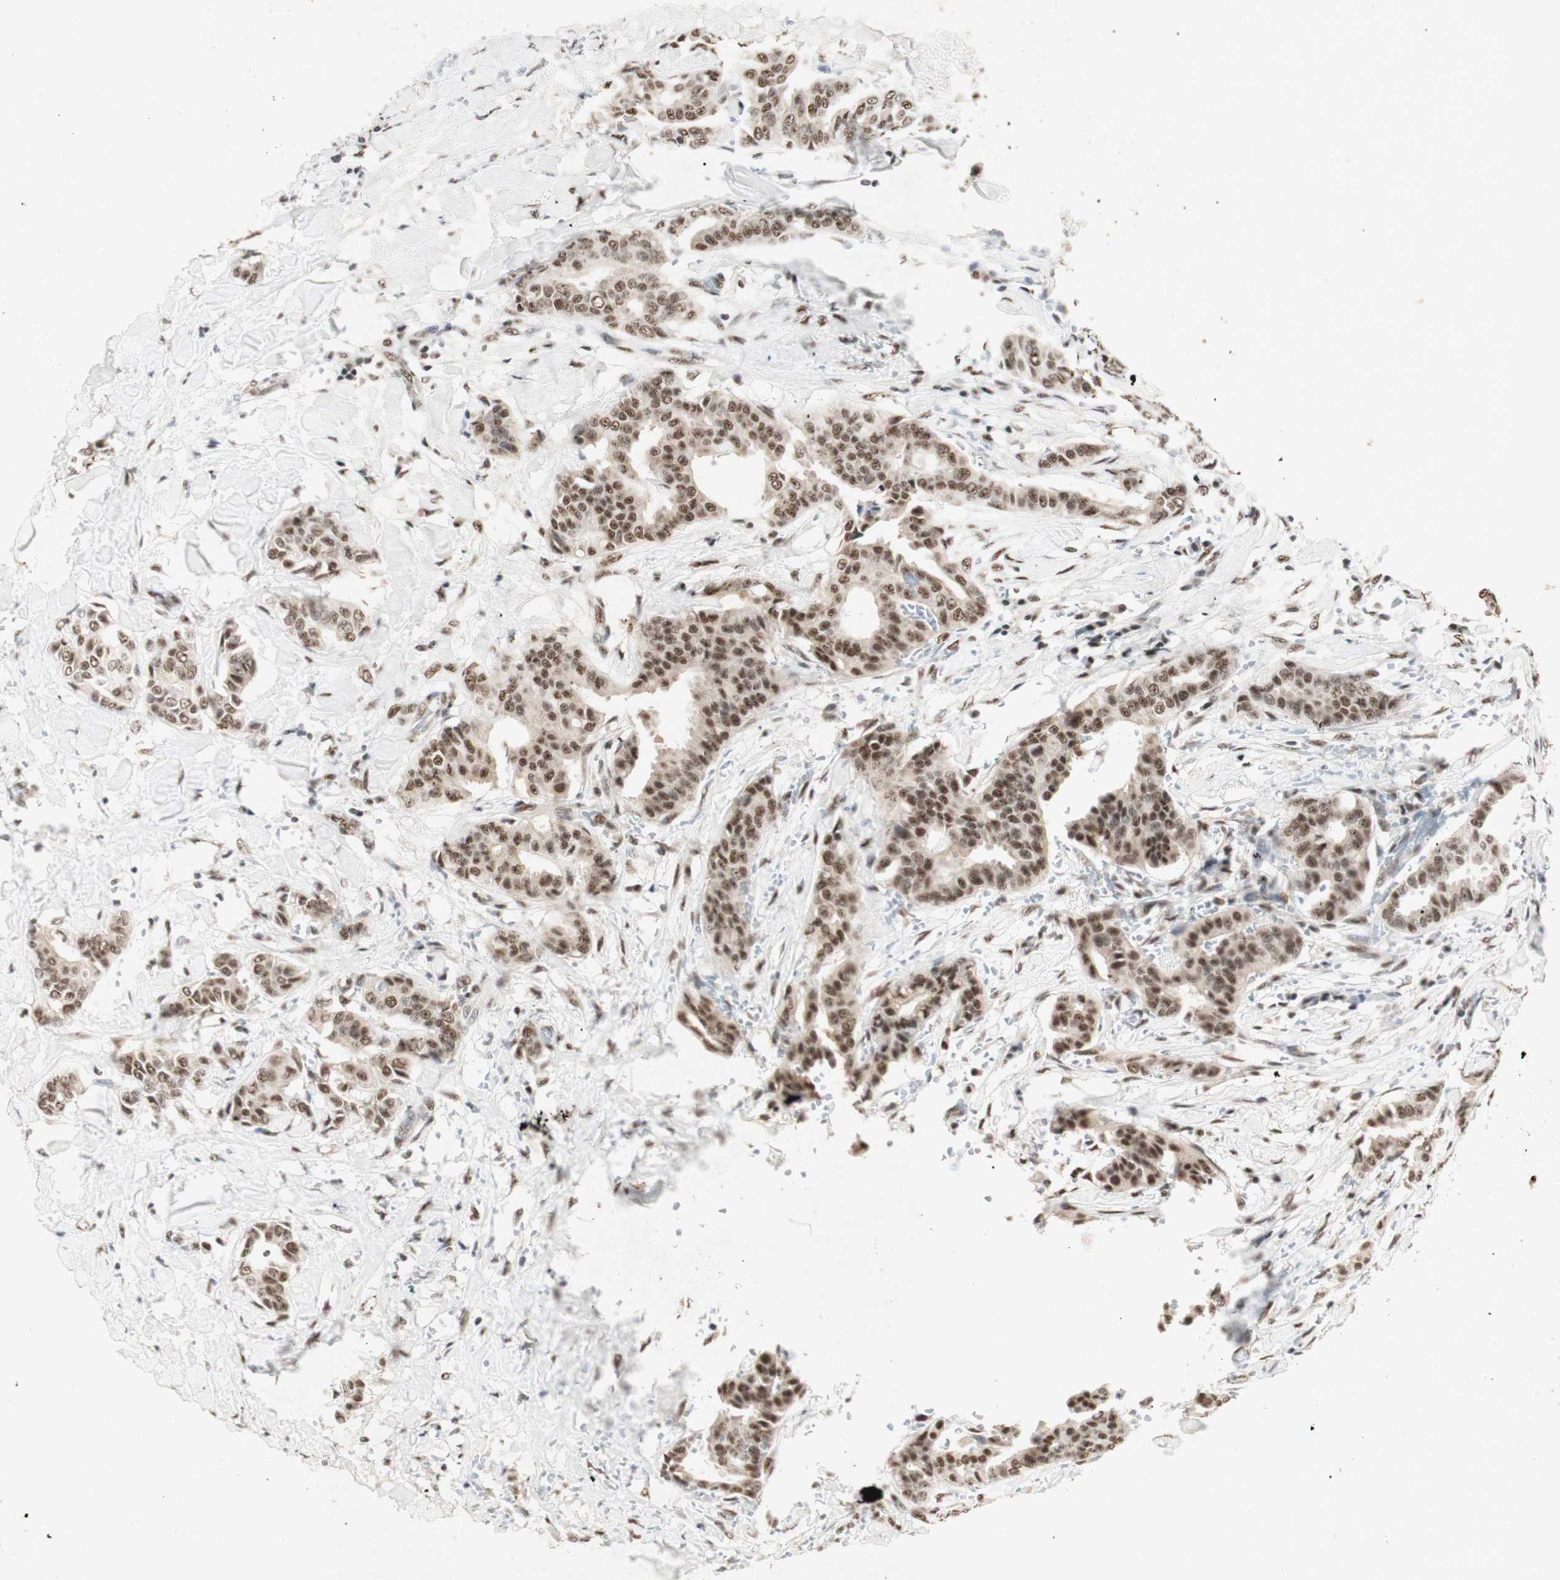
{"staining": {"intensity": "moderate", "quantity": ">75%", "location": "nuclear"}, "tissue": "head and neck cancer", "cell_type": "Tumor cells", "image_type": "cancer", "snomed": [{"axis": "morphology", "description": "Adenocarcinoma, NOS"}, {"axis": "topography", "description": "Salivary gland"}, {"axis": "topography", "description": "Head-Neck"}], "caption": "Head and neck adenocarcinoma was stained to show a protein in brown. There is medium levels of moderate nuclear staining in about >75% of tumor cells.", "gene": "SNRPB", "patient": {"sex": "female", "age": 59}}